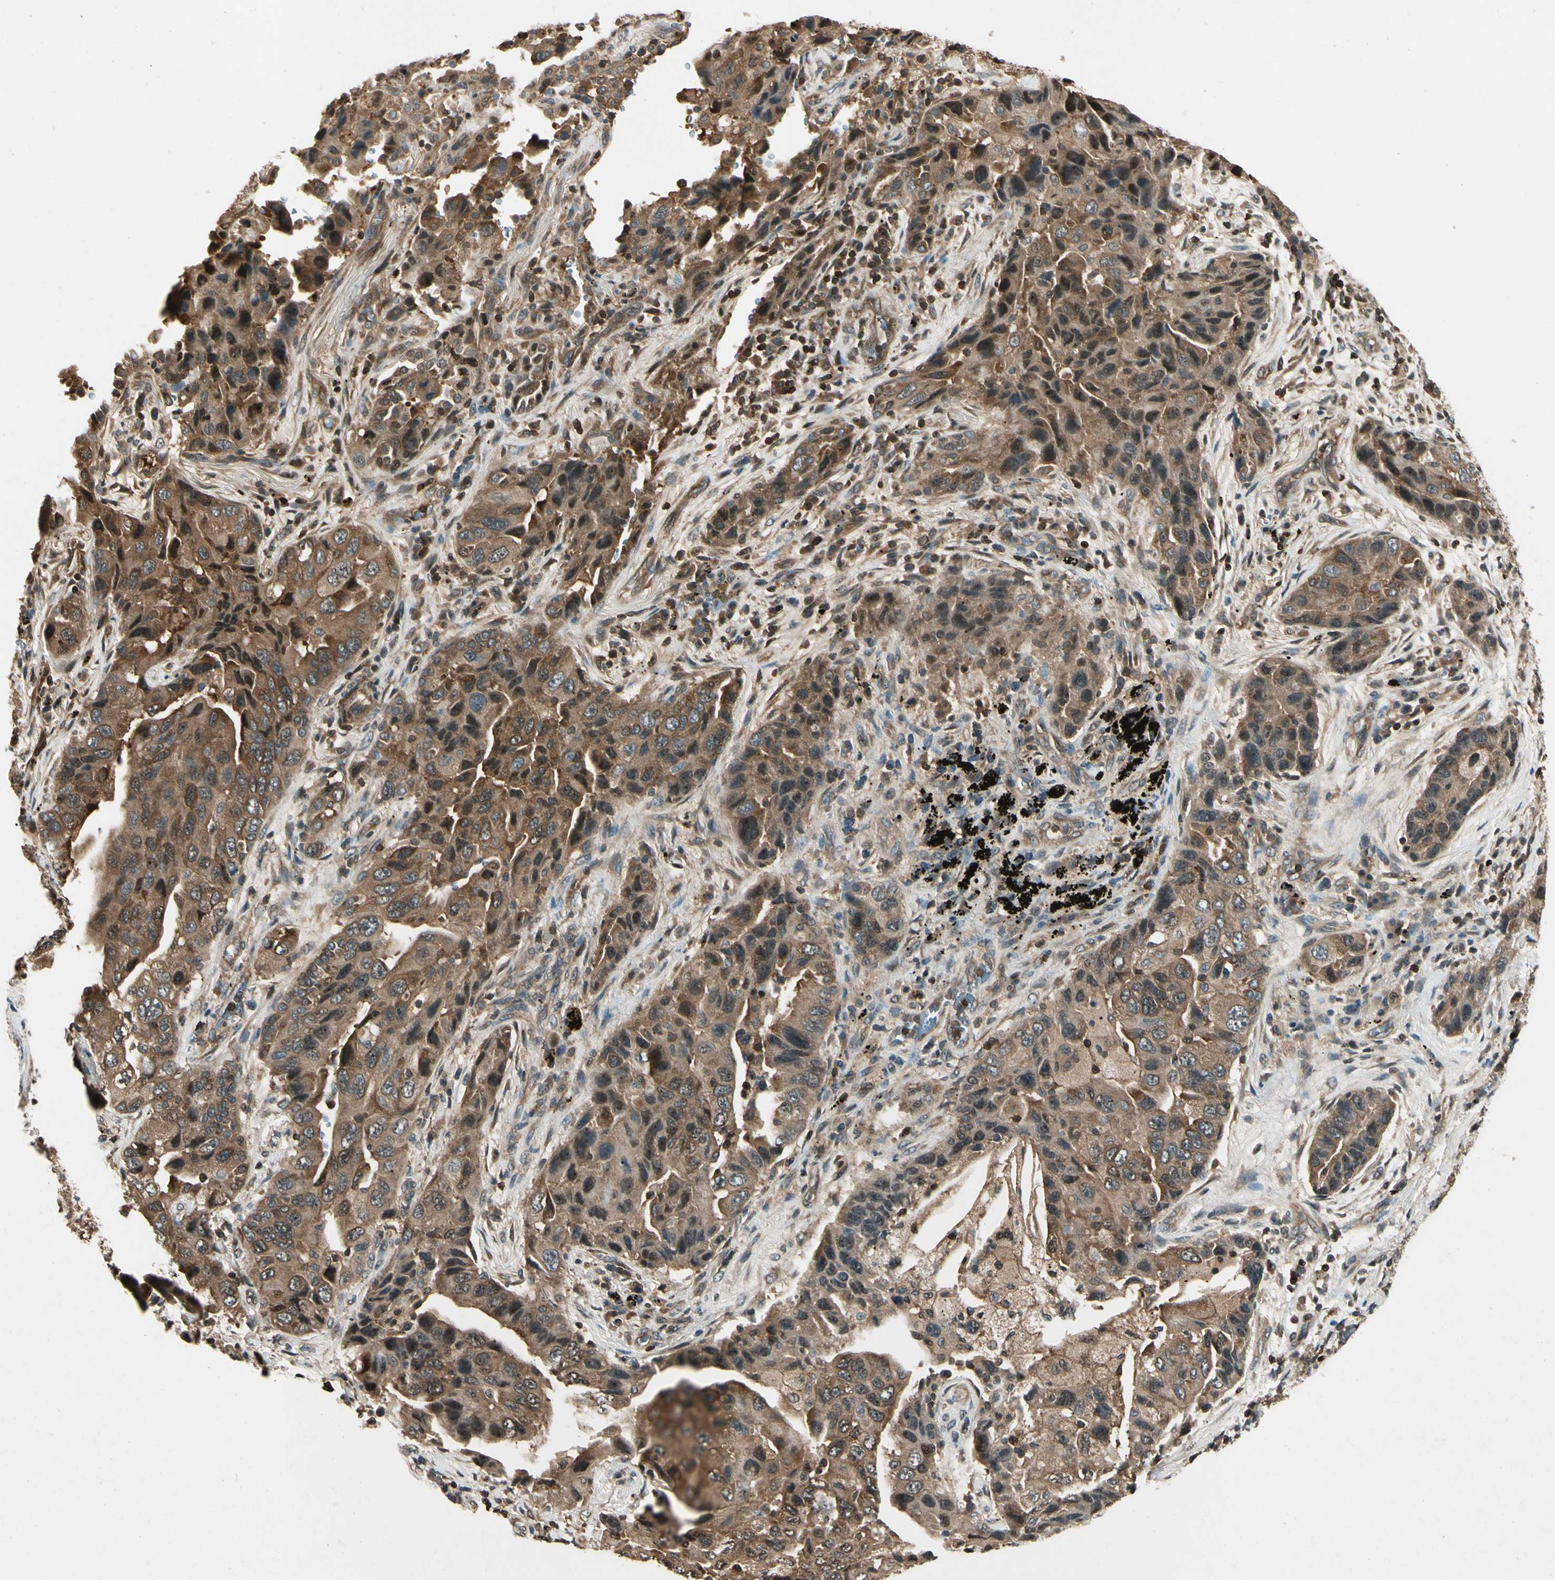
{"staining": {"intensity": "moderate", "quantity": ">75%", "location": "cytoplasmic/membranous,nuclear"}, "tissue": "lung cancer", "cell_type": "Tumor cells", "image_type": "cancer", "snomed": [{"axis": "morphology", "description": "Adenocarcinoma, NOS"}, {"axis": "topography", "description": "Lung"}], "caption": "IHC micrograph of human lung cancer stained for a protein (brown), which reveals medium levels of moderate cytoplasmic/membranous and nuclear expression in about >75% of tumor cells.", "gene": "YWHAQ", "patient": {"sex": "female", "age": 65}}